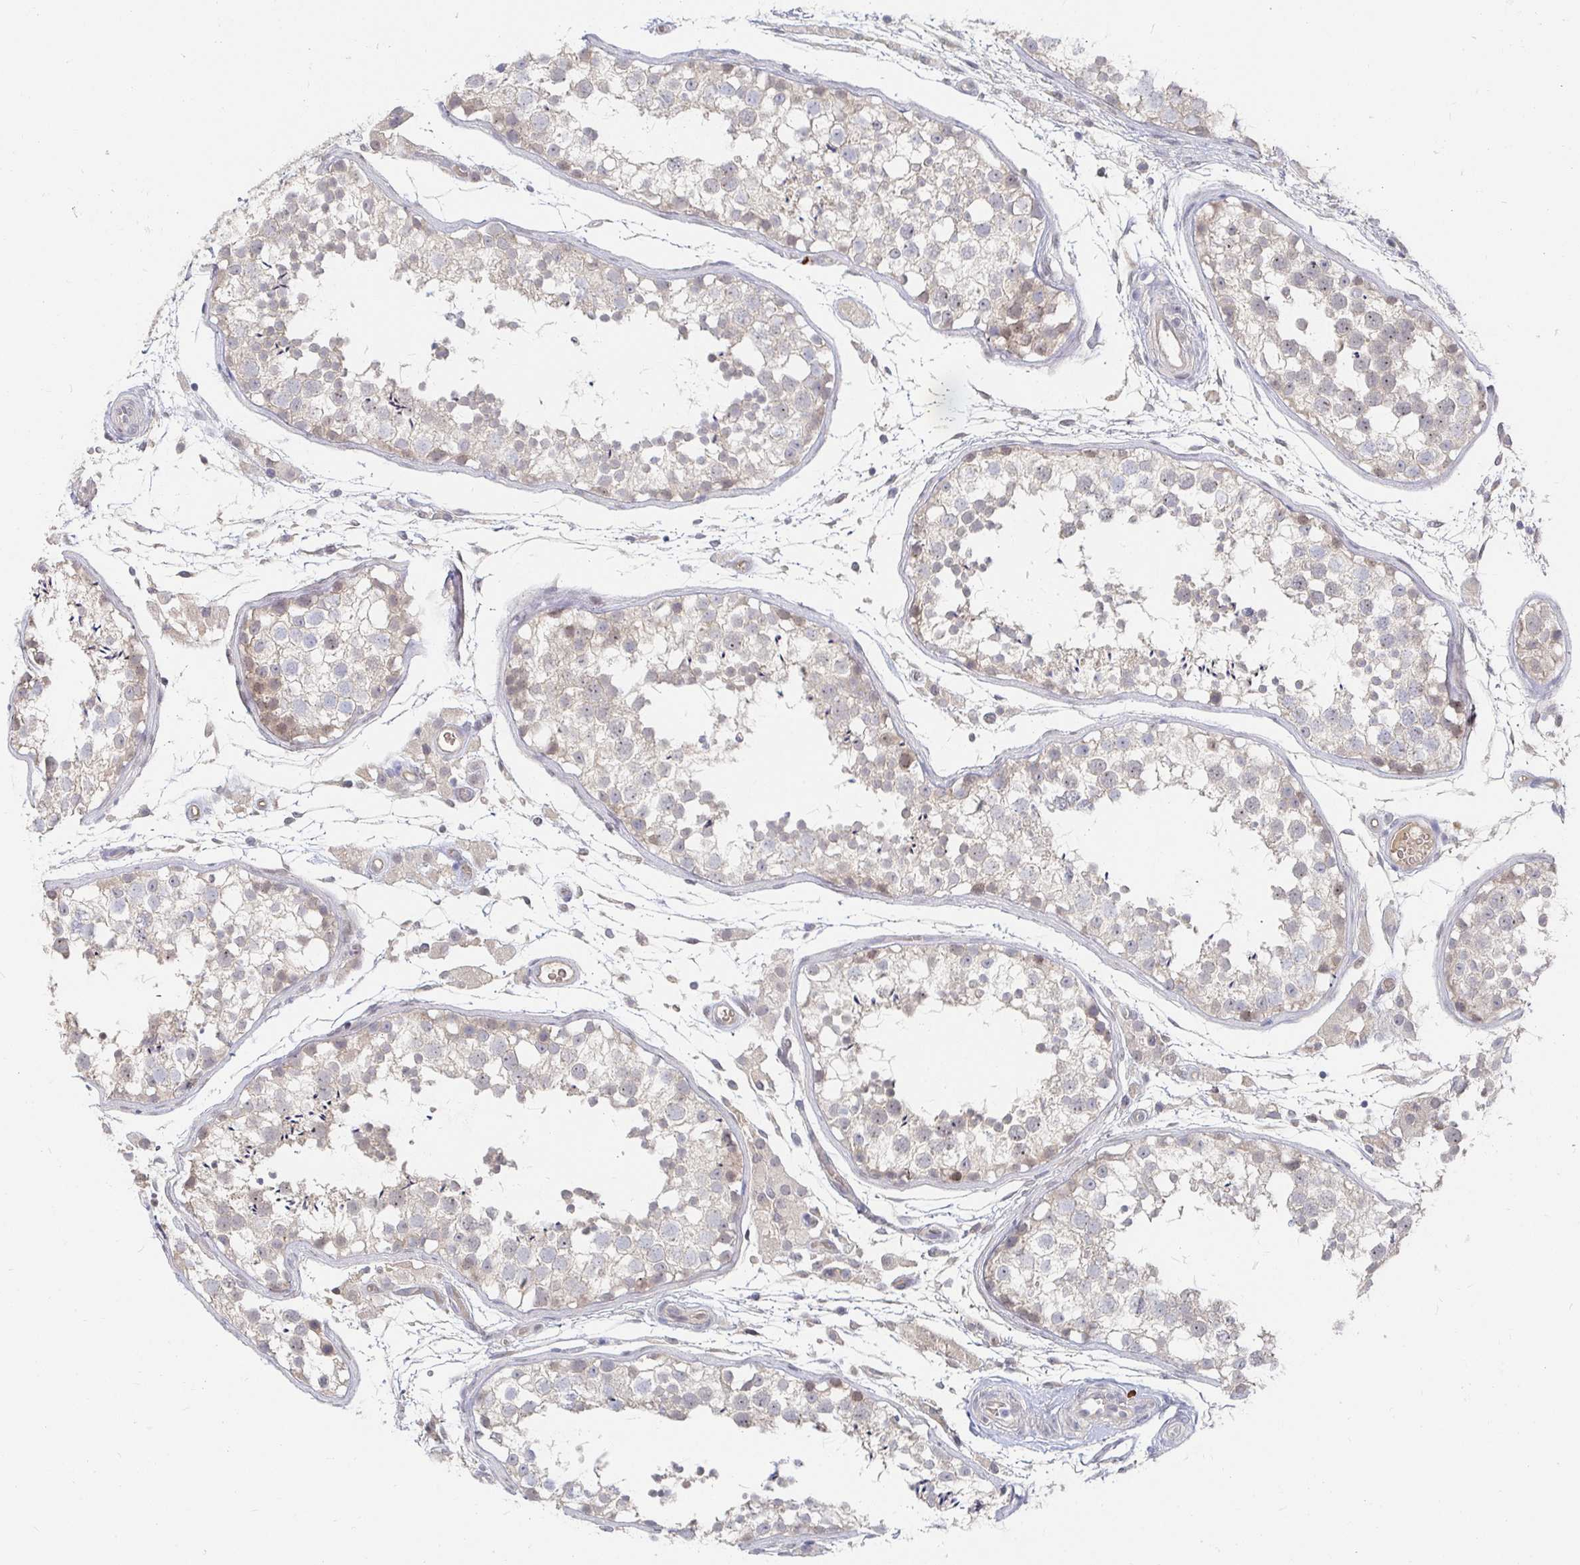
{"staining": {"intensity": "weak", "quantity": "<25%", "location": "nuclear"}, "tissue": "testis", "cell_type": "Cells in seminiferous ducts", "image_type": "normal", "snomed": [{"axis": "morphology", "description": "Normal tissue, NOS"}, {"axis": "morphology", "description": "Seminoma, NOS"}, {"axis": "topography", "description": "Testis"}], "caption": "Immunohistochemistry (IHC) of unremarkable testis displays no positivity in cells in seminiferous ducts. (Stains: DAB immunohistochemistry with hematoxylin counter stain, Microscopy: brightfield microscopy at high magnification).", "gene": "MEIS1", "patient": {"sex": "male", "age": 29}}